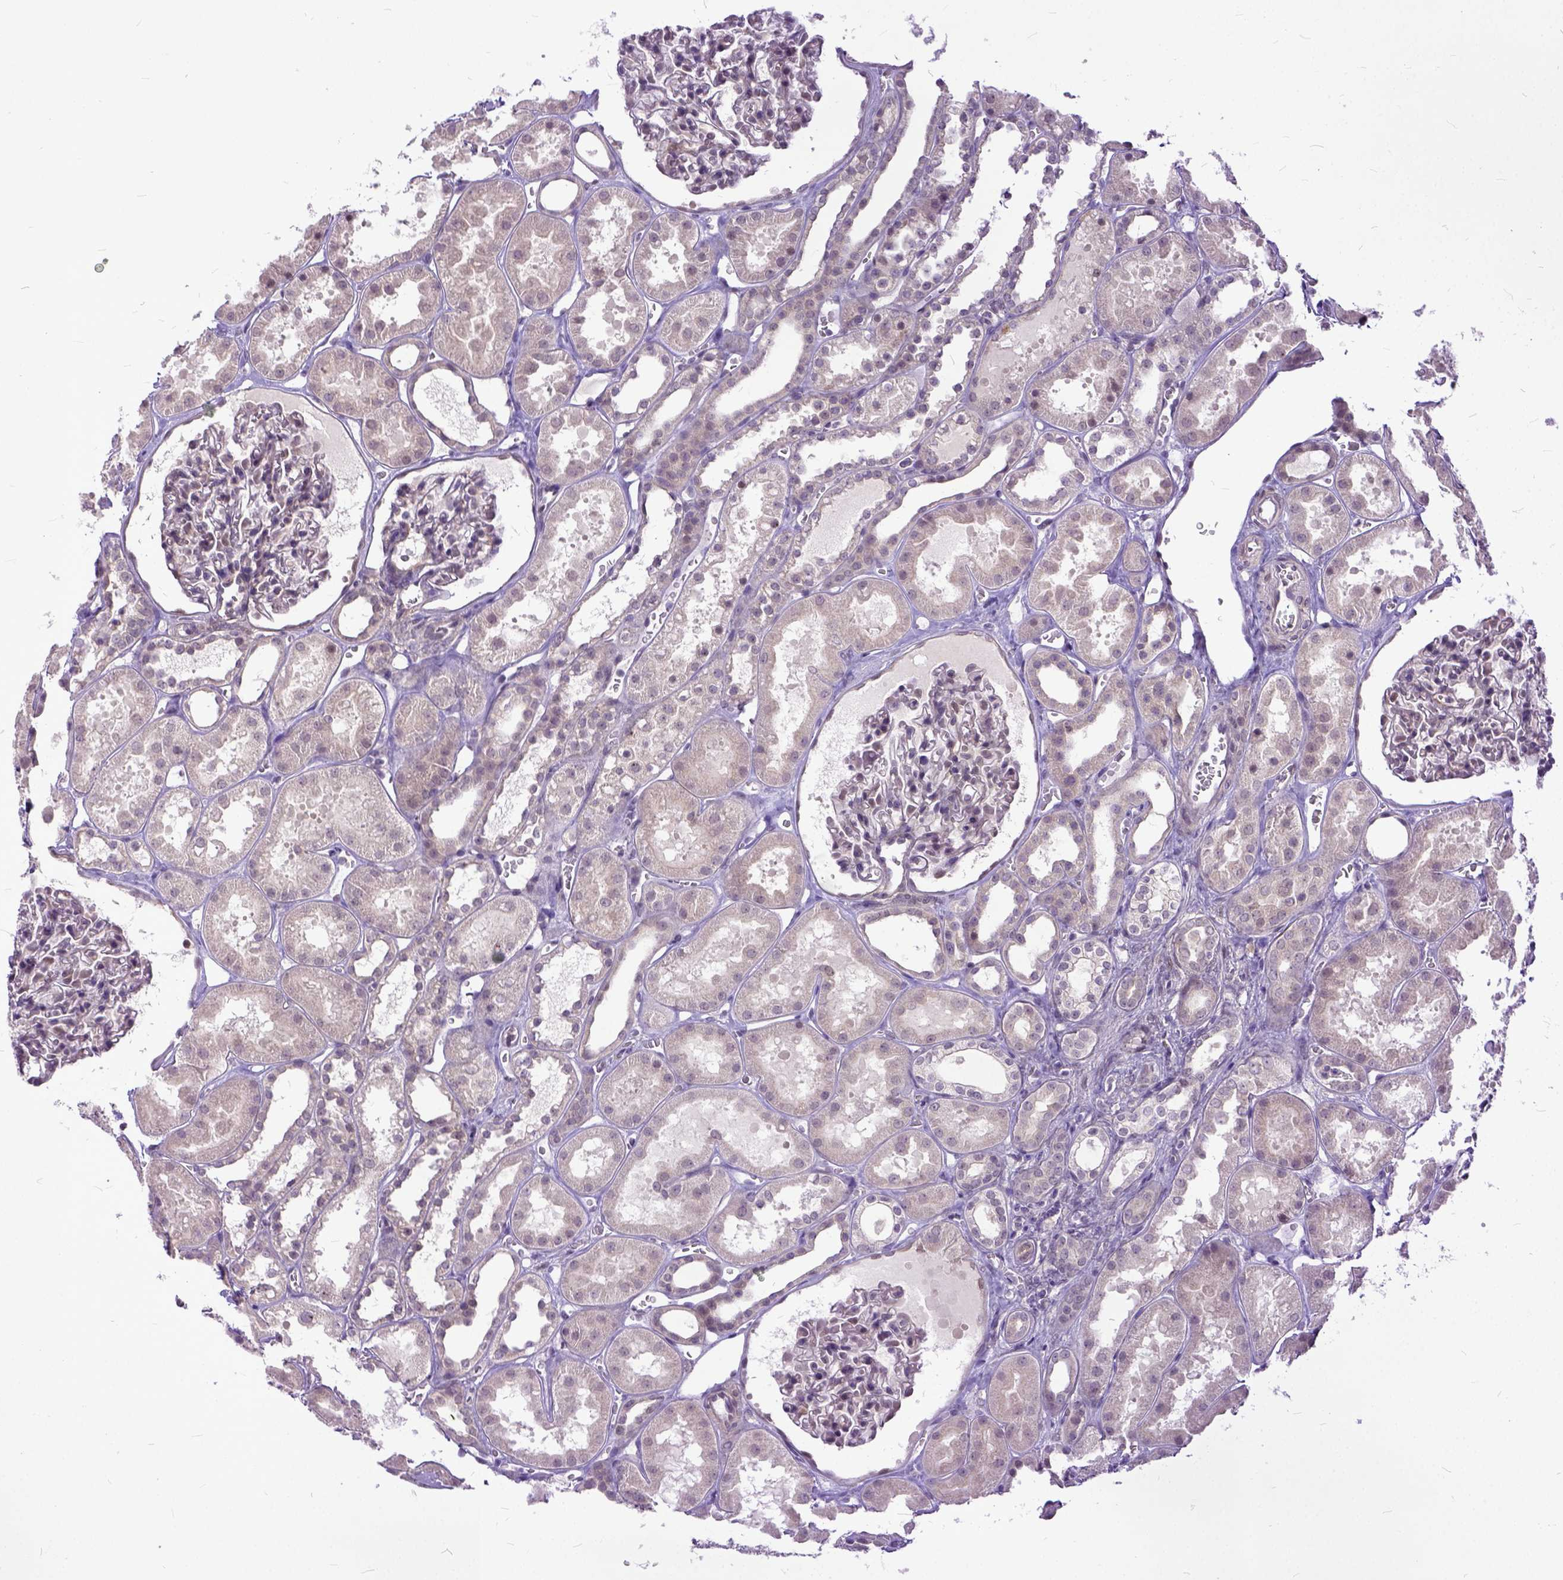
{"staining": {"intensity": "moderate", "quantity": "<25%", "location": "nuclear"}, "tissue": "kidney", "cell_type": "Cells in glomeruli", "image_type": "normal", "snomed": [{"axis": "morphology", "description": "Normal tissue, NOS"}, {"axis": "topography", "description": "Kidney"}], "caption": "Immunohistochemistry (IHC) of normal human kidney demonstrates low levels of moderate nuclear positivity in approximately <25% of cells in glomeruli. (IHC, brightfield microscopy, high magnification).", "gene": "TCEAL7", "patient": {"sex": "female", "age": 41}}